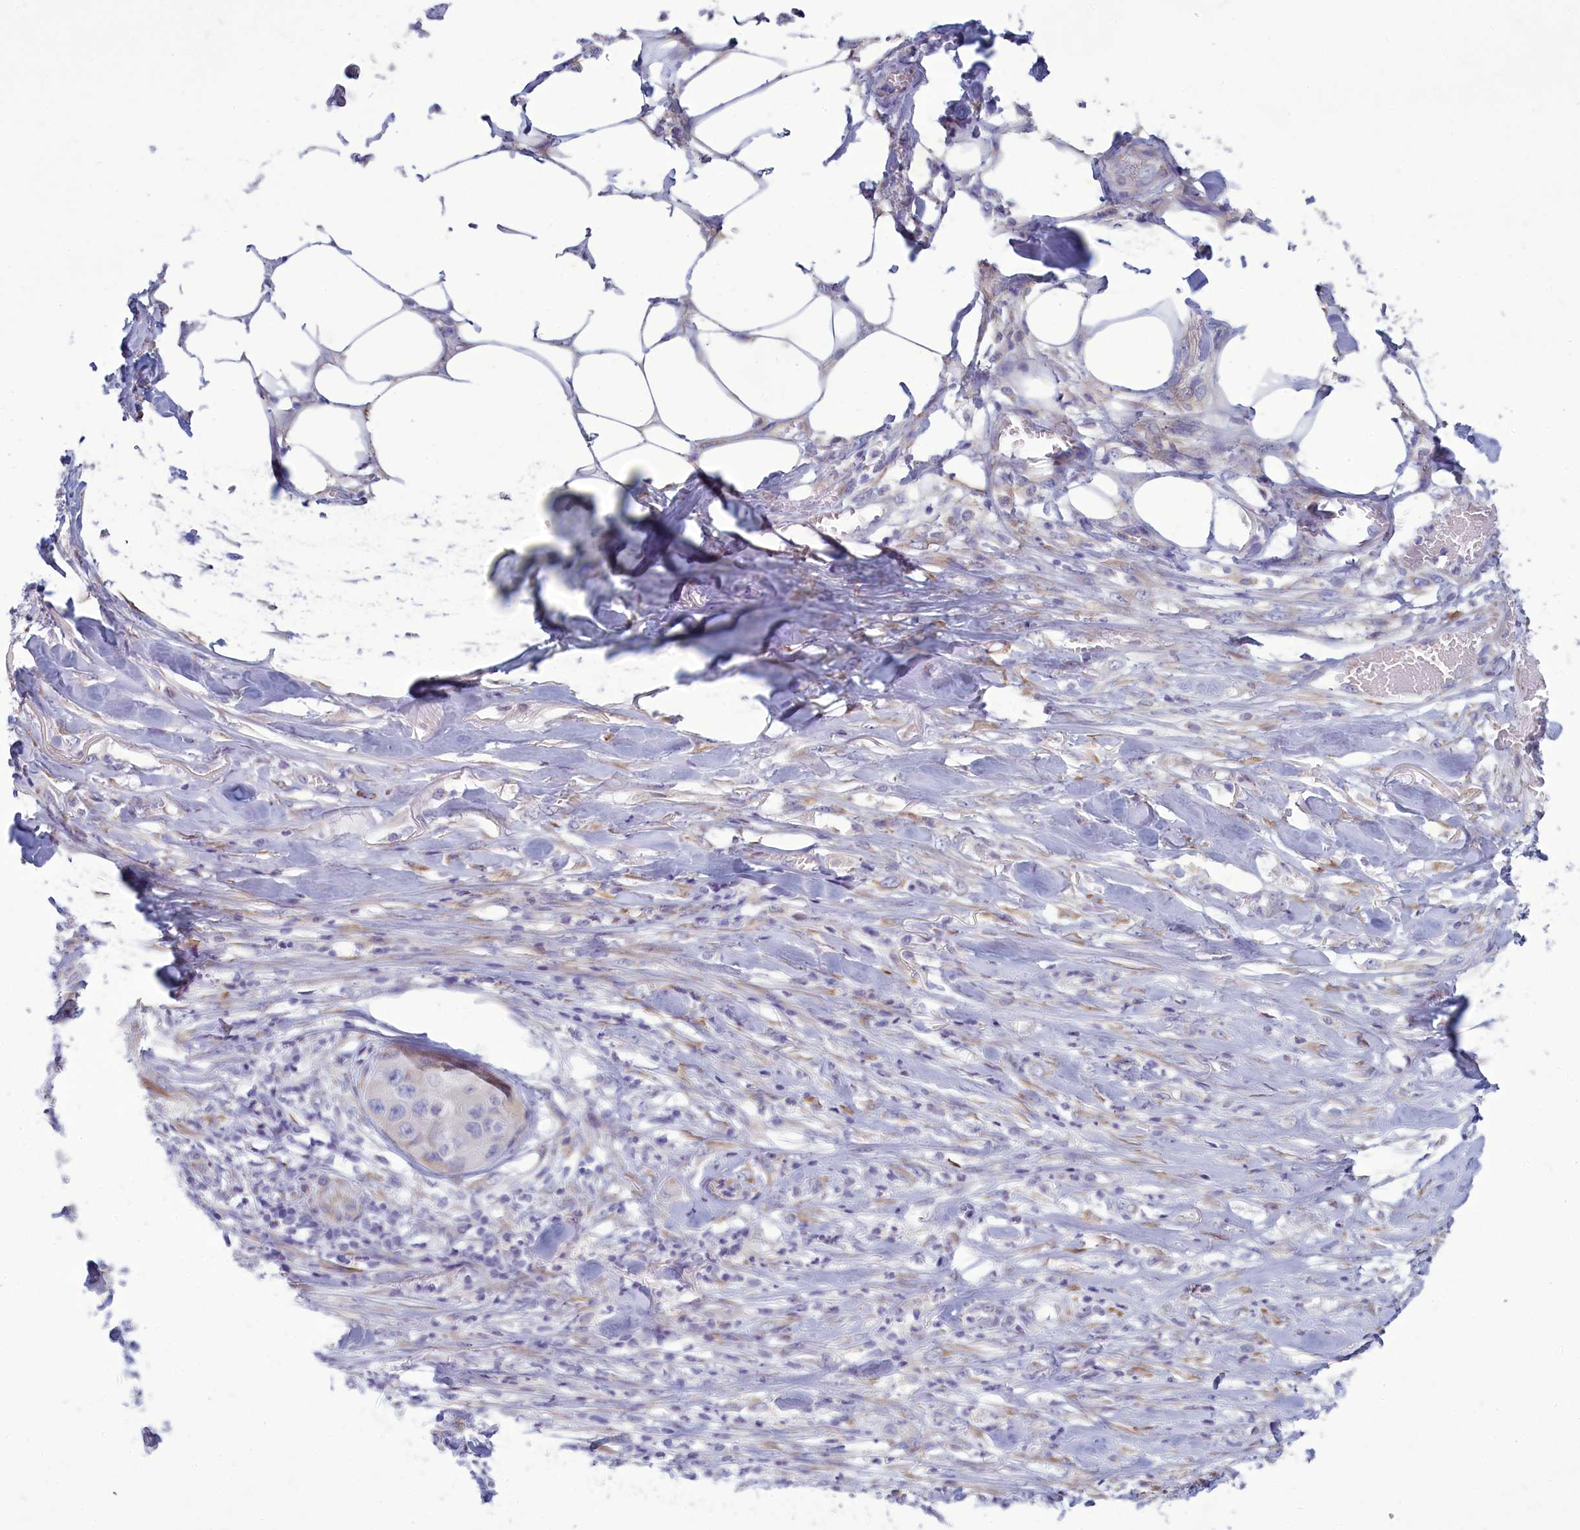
{"staining": {"intensity": "negative", "quantity": "none", "location": "none"}, "tissue": "skin cancer", "cell_type": "Tumor cells", "image_type": "cancer", "snomed": [{"axis": "morphology", "description": "Squamous cell carcinoma, NOS"}, {"axis": "topography", "description": "Skin"}, {"axis": "topography", "description": "Subcutis"}], "caption": "This is an immunohistochemistry histopathology image of human skin cancer (squamous cell carcinoma). There is no staining in tumor cells.", "gene": "CENATAC", "patient": {"sex": "male", "age": 73}}